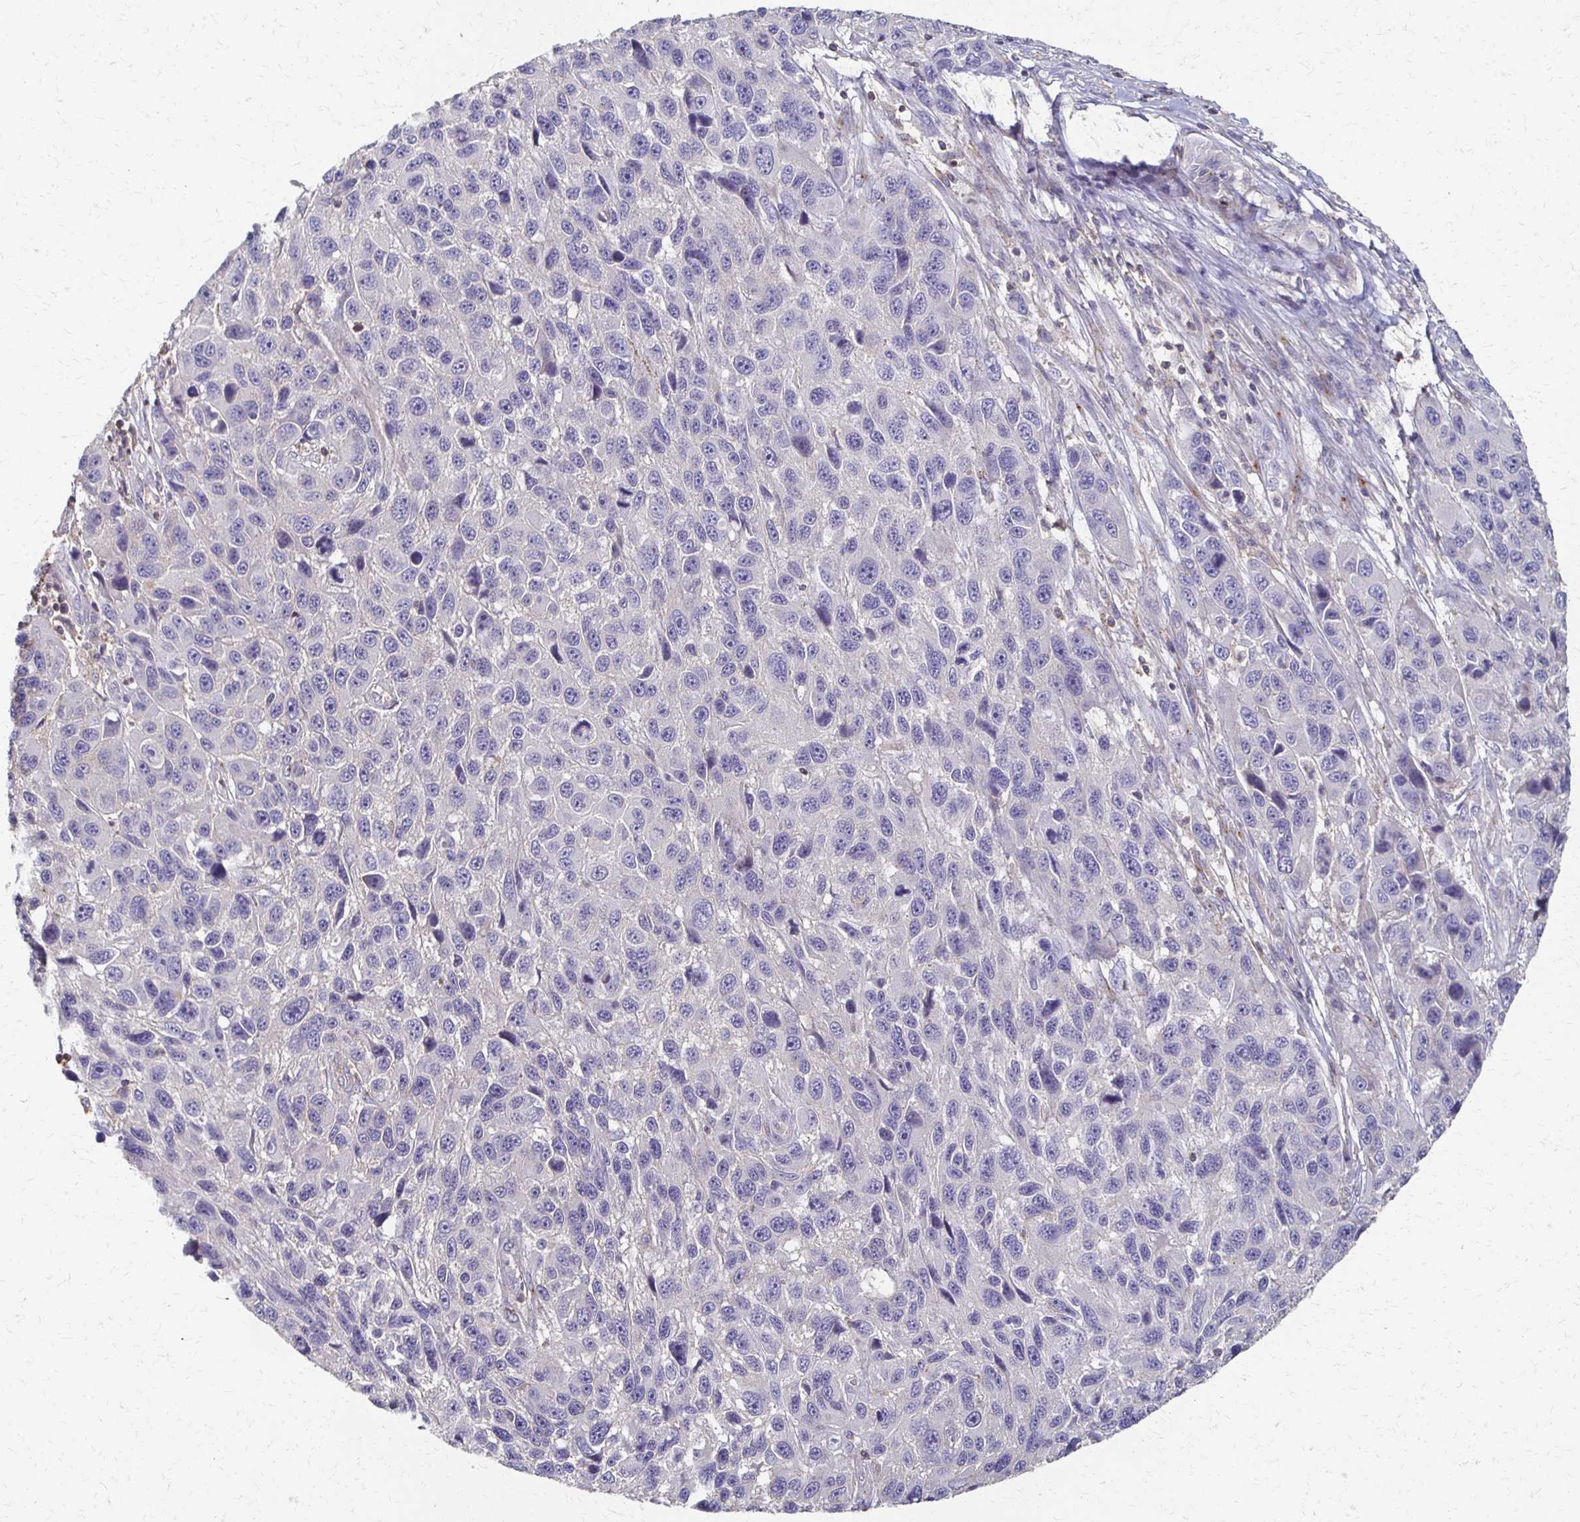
{"staining": {"intensity": "negative", "quantity": "none", "location": "none"}, "tissue": "melanoma", "cell_type": "Tumor cells", "image_type": "cancer", "snomed": [{"axis": "morphology", "description": "Malignant melanoma, NOS"}, {"axis": "topography", "description": "Skin"}], "caption": "Immunohistochemical staining of human malignant melanoma demonstrates no significant expression in tumor cells. (DAB immunohistochemistry (IHC), high magnification).", "gene": "C1QTNF7", "patient": {"sex": "male", "age": 53}}